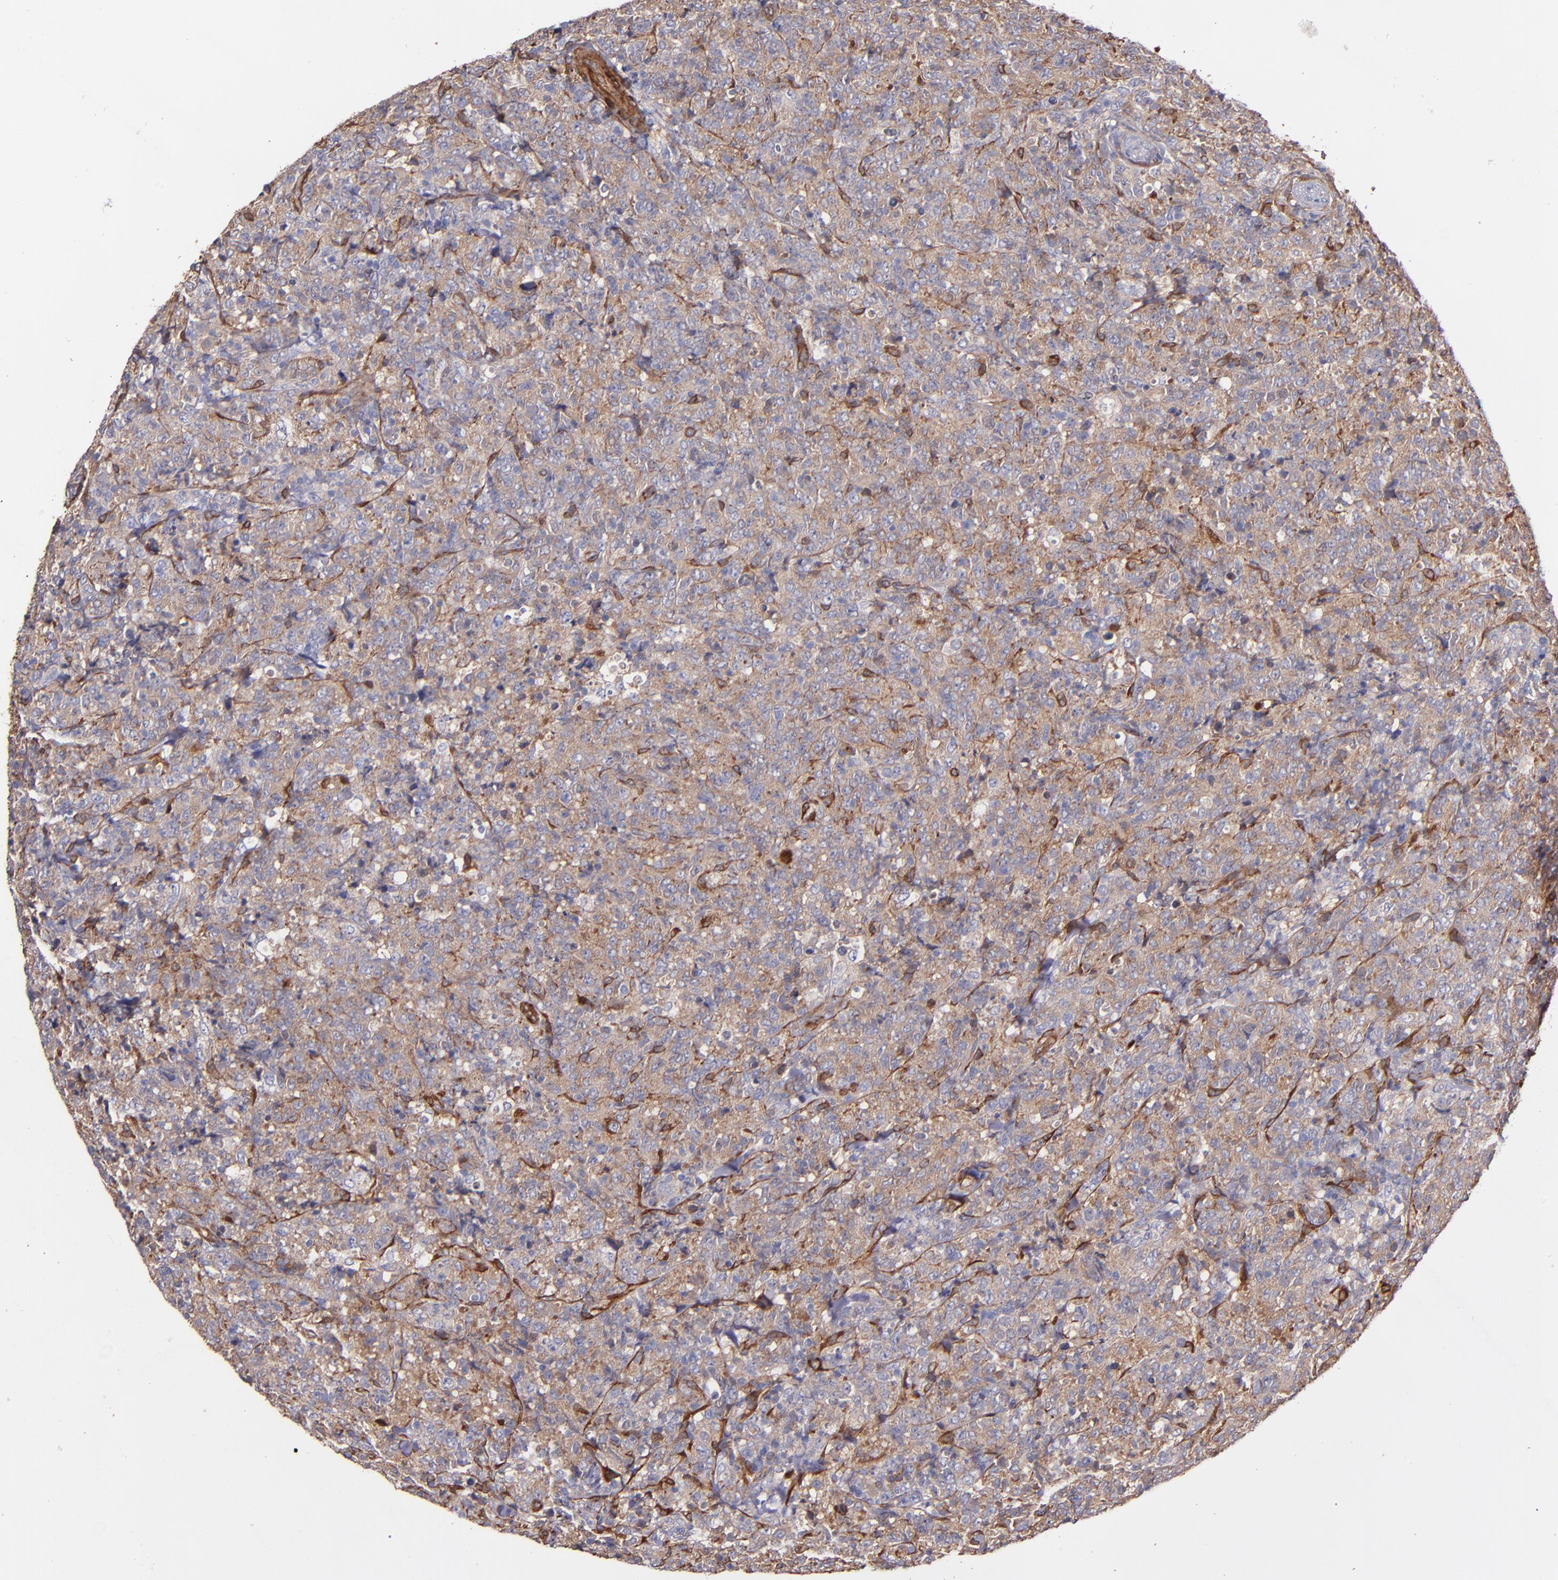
{"staining": {"intensity": "weak", "quantity": "25%-75%", "location": "cytoplasmic/membranous"}, "tissue": "lymphoma", "cell_type": "Tumor cells", "image_type": "cancer", "snomed": [{"axis": "morphology", "description": "Malignant lymphoma, non-Hodgkin's type, High grade"}, {"axis": "topography", "description": "Tonsil"}], "caption": "Brown immunohistochemical staining in human lymphoma reveals weak cytoplasmic/membranous expression in approximately 25%-75% of tumor cells.", "gene": "VCL", "patient": {"sex": "female", "age": 36}}